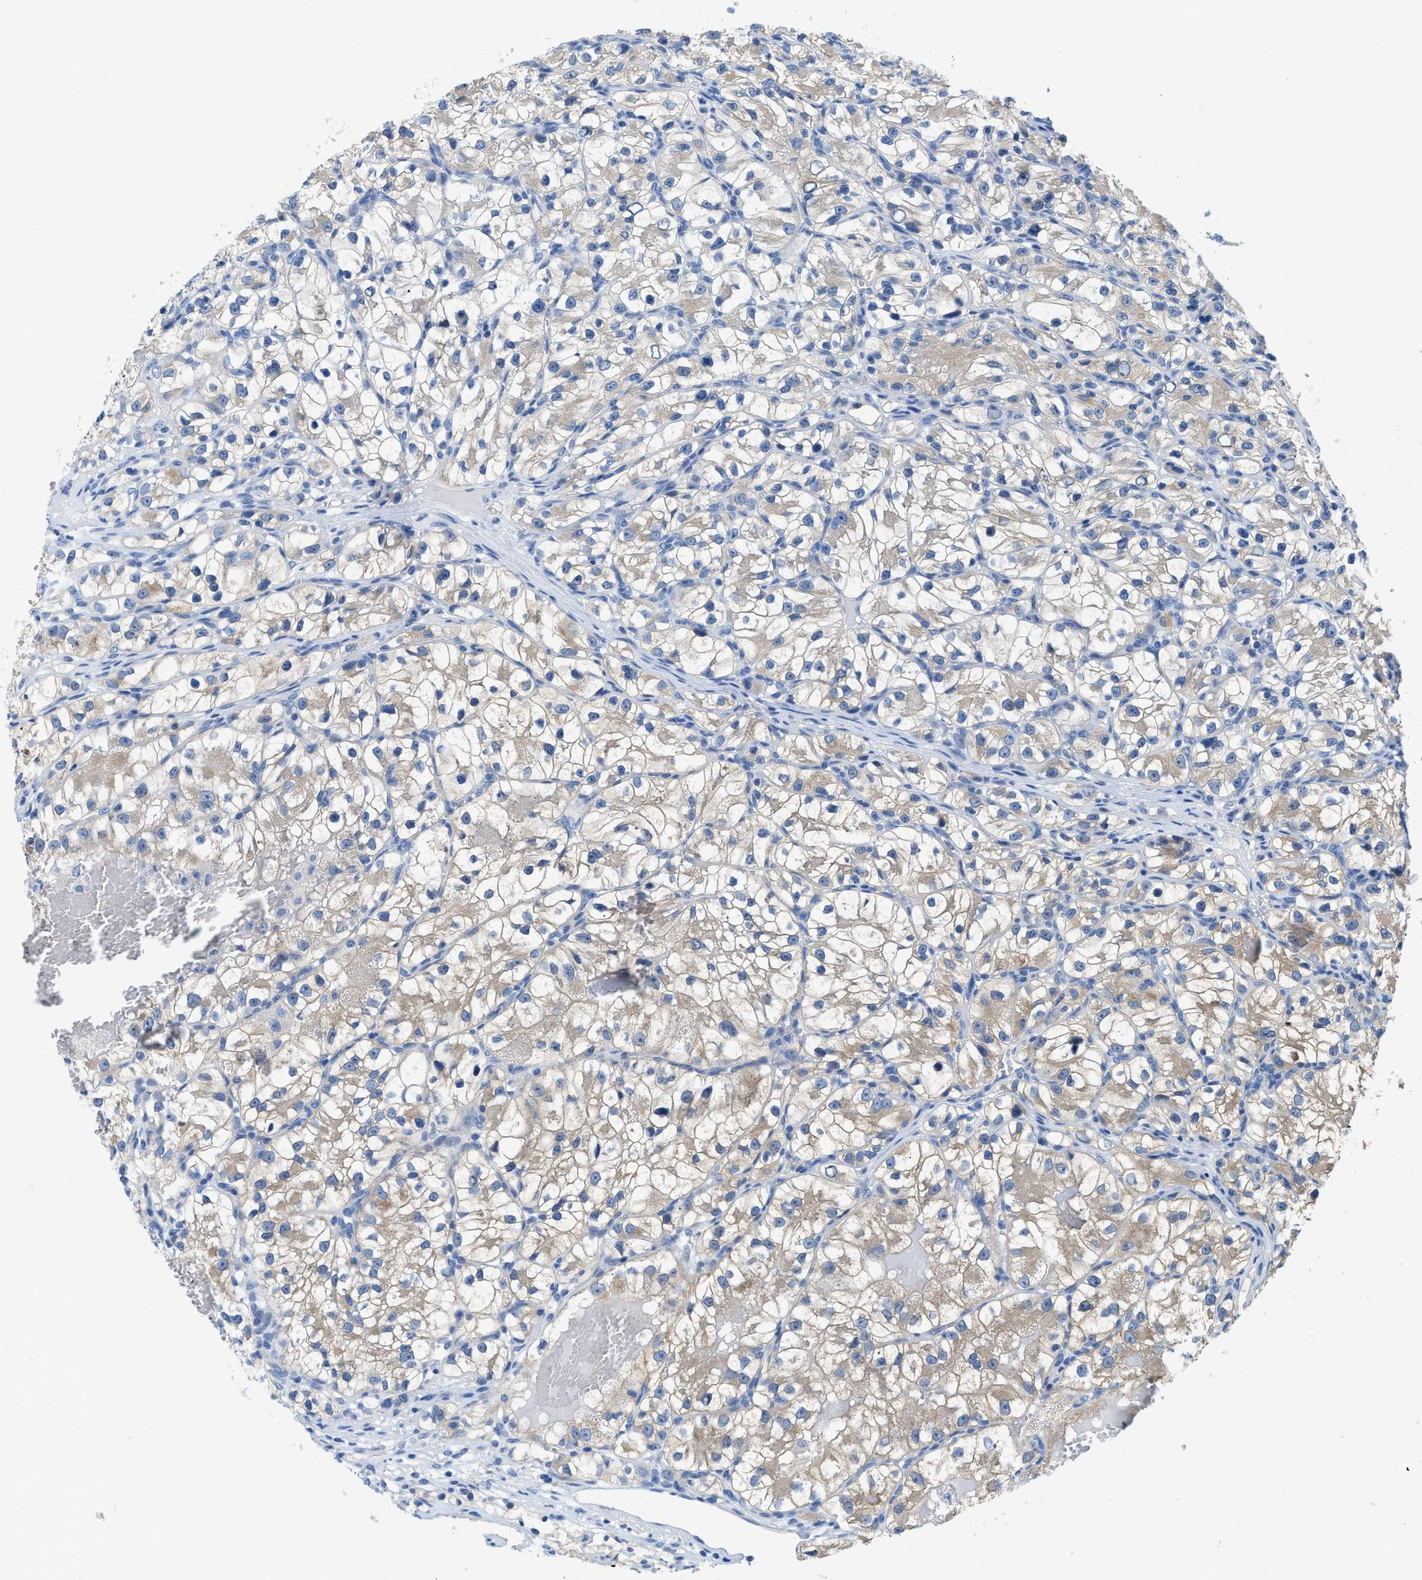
{"staining": {"intensity": "weak", "quantity": "25%-75%", "location": "cytoplasmic/membranous"}, "tissue": "renal cancer", "cell_type": "Tumor cells", "image_type": "cancer", "snomed": [{"axis": "morphology", "description": "Adenocarcinoma, NOS"}, {"axis": "topography", "description": "Kidney"}], "caption": "Immunohistochemistry (IHC) (DAB) staining of renal cancer (adenocarcinoma) displays weak cytoplasmic/membranous protein positivity in about 25%-75% of tumor cells. Nuclei are stained in blue.", "gene": "BPGM", "patient": {"sex": "female", "age": 57}}